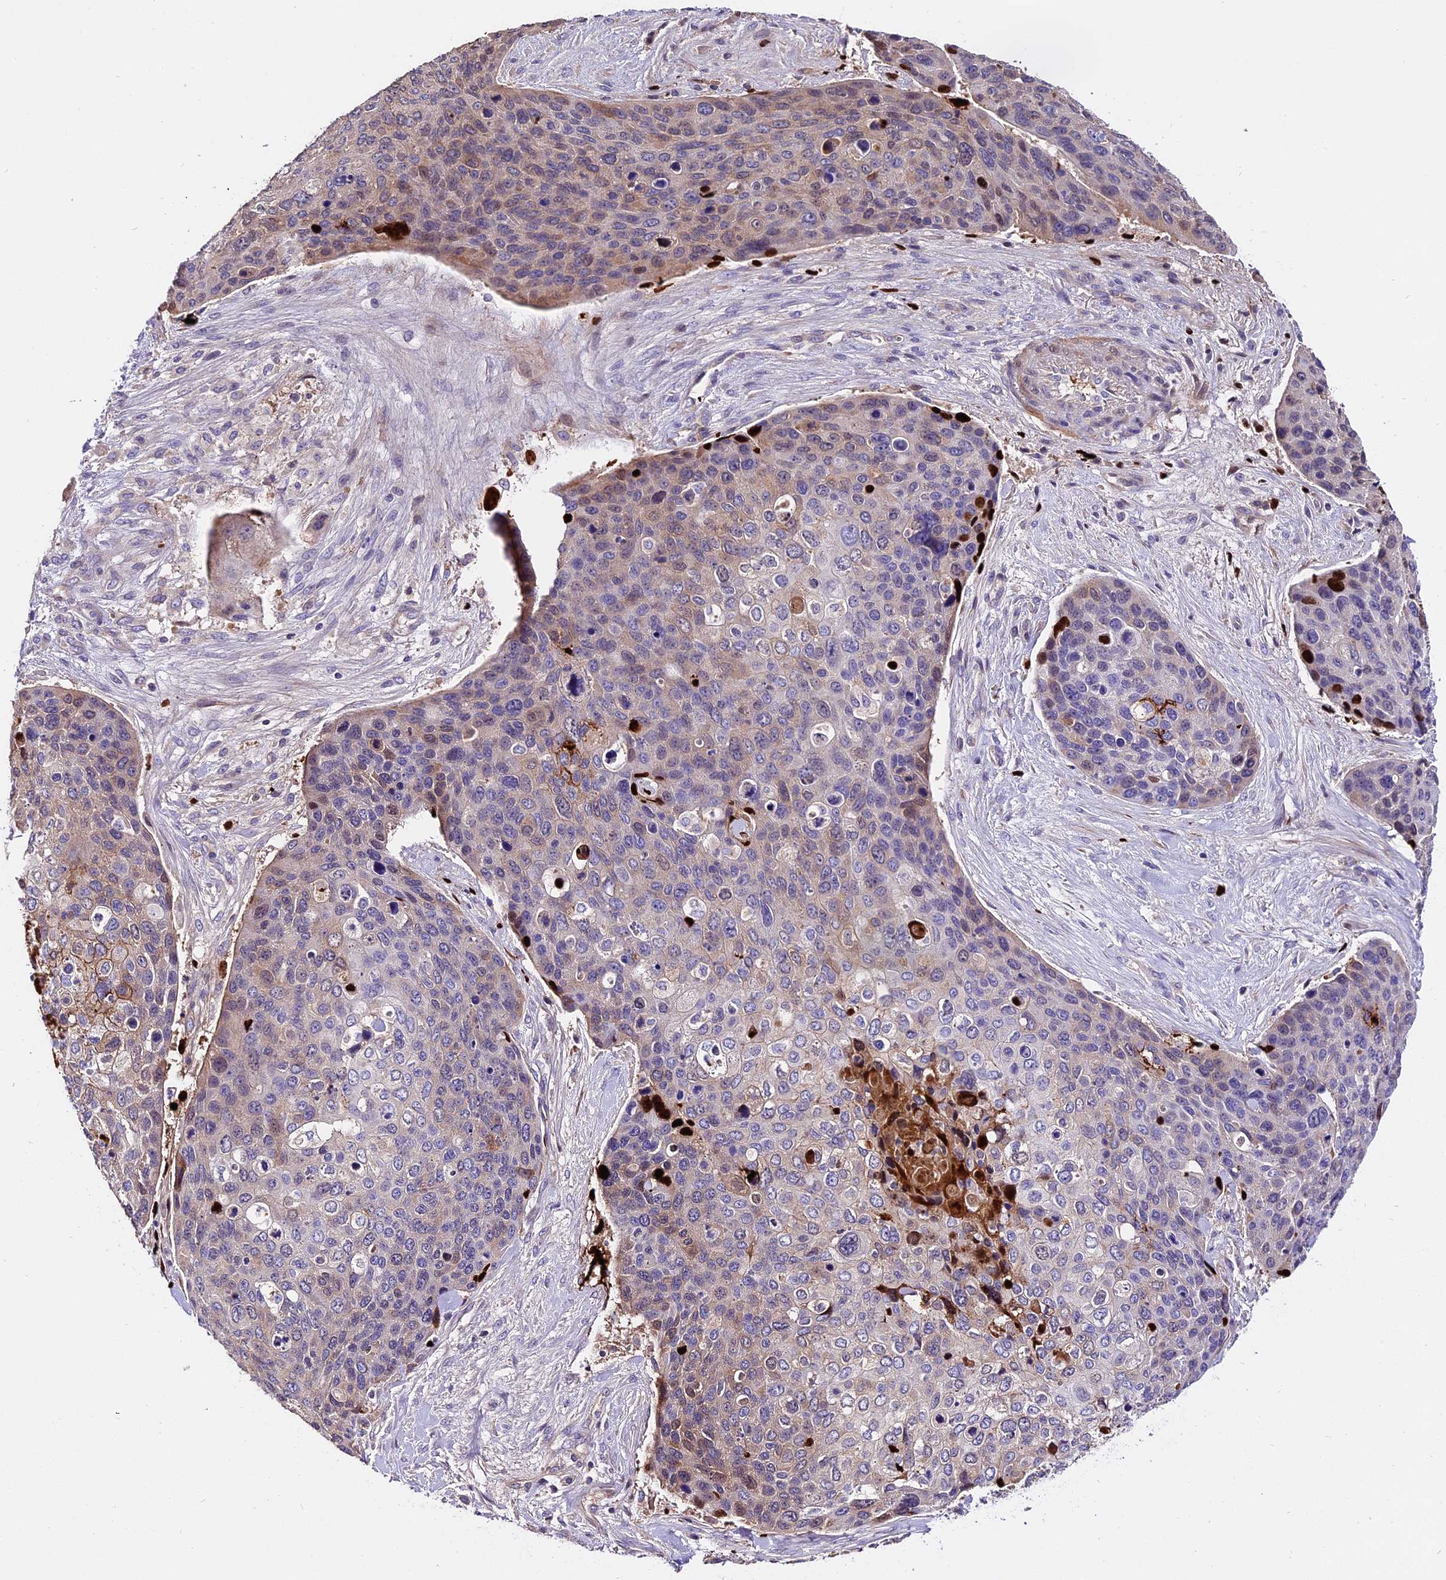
{"staining": {"intensity": "moderate", "quantity": "<25%", "location": "cytoplasmic/membranous"}, "tissue": "skin cancer", "cell_type": "Tumor cells", "image_type": "cancer", "snomed": [{"axis": "morphology", "description": "Basal cell carcinoma"}, {"axis": "topography", "description": "Skin"}], "caption": "IHC (DAB) staining of skin cancer shows moderate cytoplasmic/membranous protein staining in about <25% of tumor cells.", "gene": "MAP3K7CL", "patient": {"sex": "female", "age": 74}}